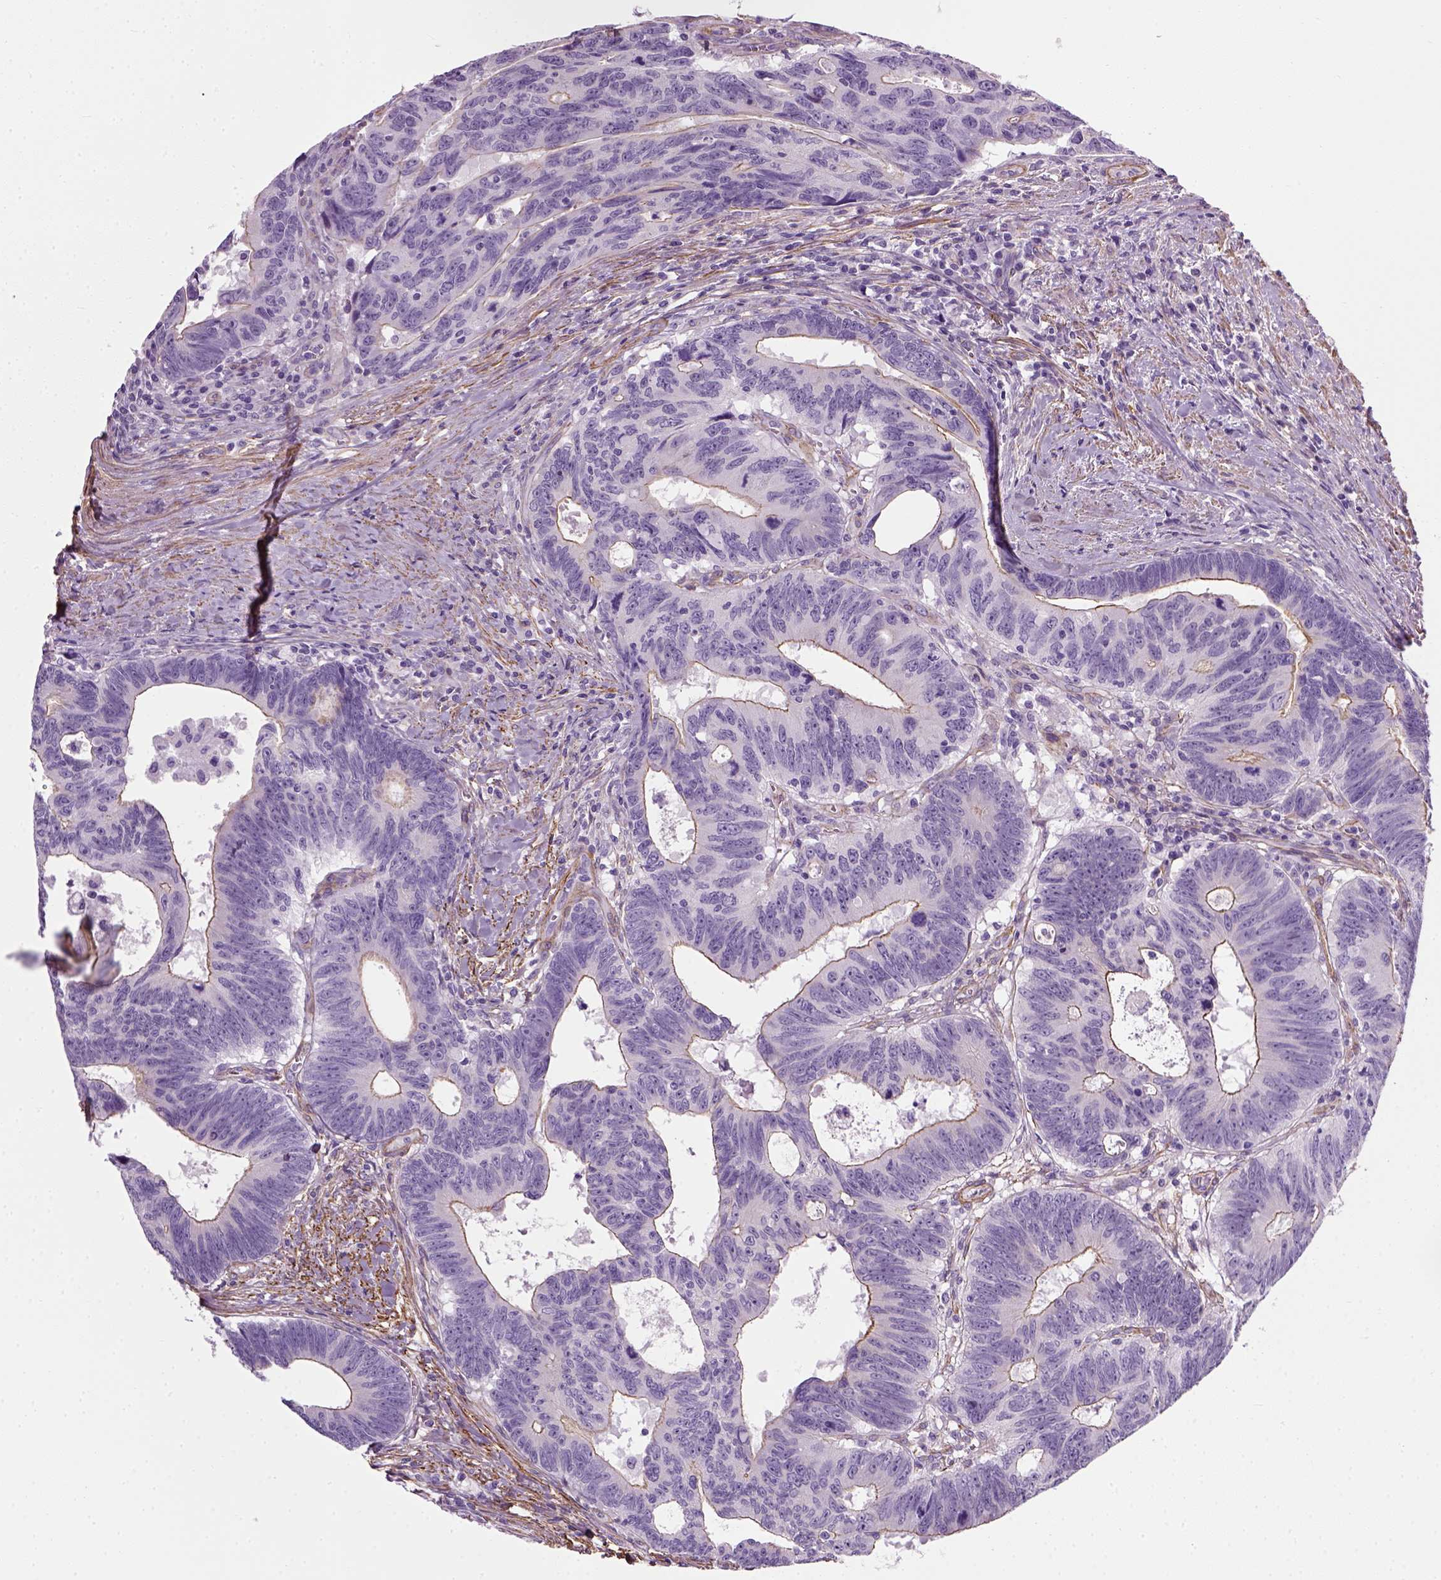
{"staining": {"intensity": "weak", "quantity": "25%-75%", "location": "cytoplasmic/membranous"}, "tissue": "colorectal cancer", "cell_type": "Tumor cells", "image_type": "cancer", "snomed": [{"axis": "morphology", "description": "Adenocarcinoma, NOS"}, {"axis": "topography", "description": "Colon"}], "caption": "Immunohistochemical staining of human adenocarcinoma (colorectal) demonstrates low levels of weak cytoplasmic/membranous expression in approximately 25%-75% of tumor cells.", "gene": "FAM161A", "patient": {"sex": "female", "age": 77}}